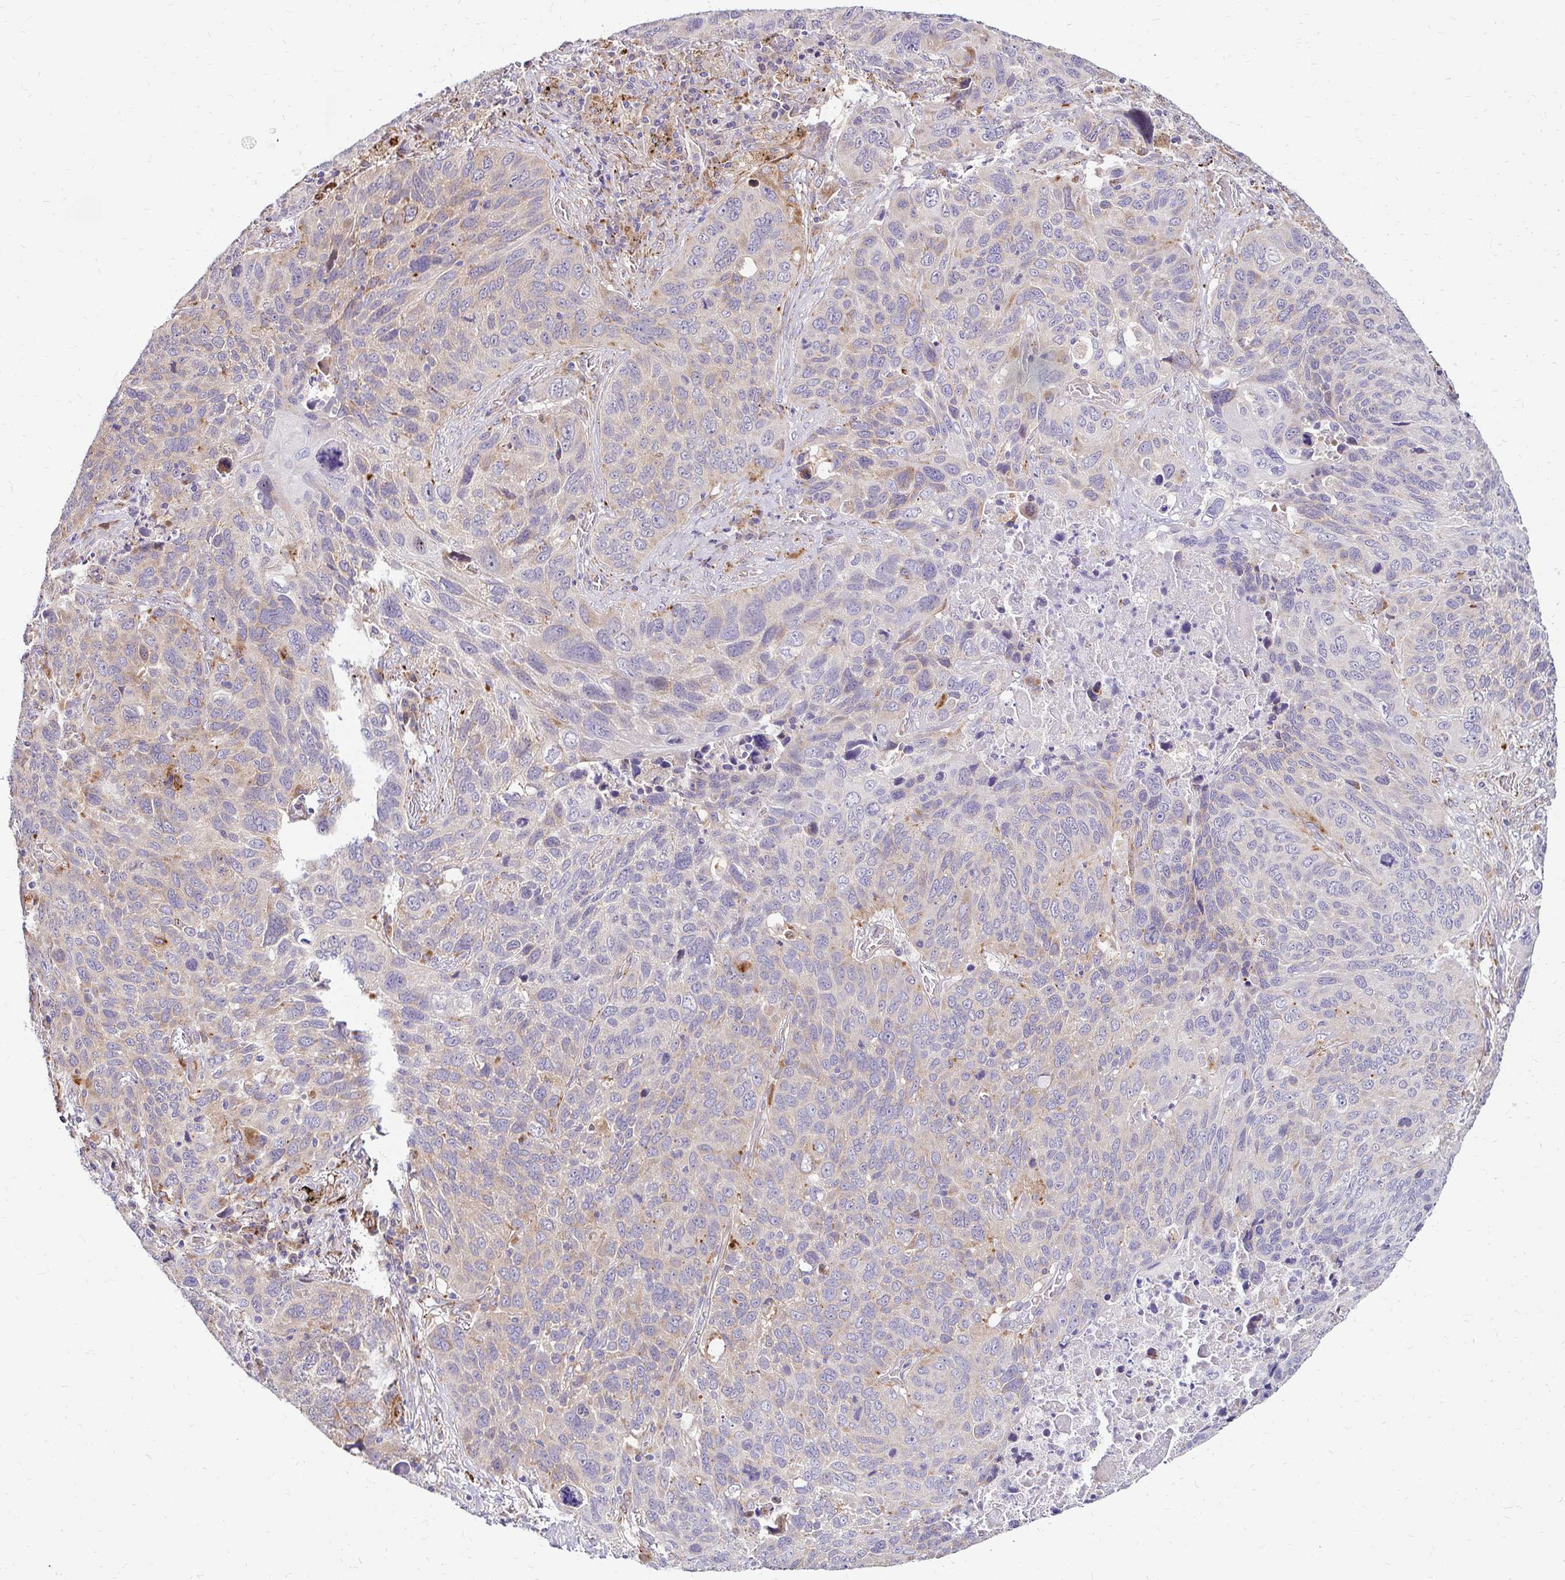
{"staining": {"intensity": "strong", "quantity": "<25%", "location": "cytoplasmic/membranous"}, "tissue": "lung cancer", "cell_type": "Tumor cells", "image_type": "cancer", "snomed": [{"axis": "morphology", "description": "Squamous cell carcinoma, NOS"}, {"axis": "topography", "description": "Lung"}], "caption": "Strong cytoplasmic/membranous expression for a protein is present in about <25% of tumor cells of lung squamous cell carcinoma using immunohistochemistry.", "gene": "IDUA", "patient": {"sex": "male", "age": 68}}